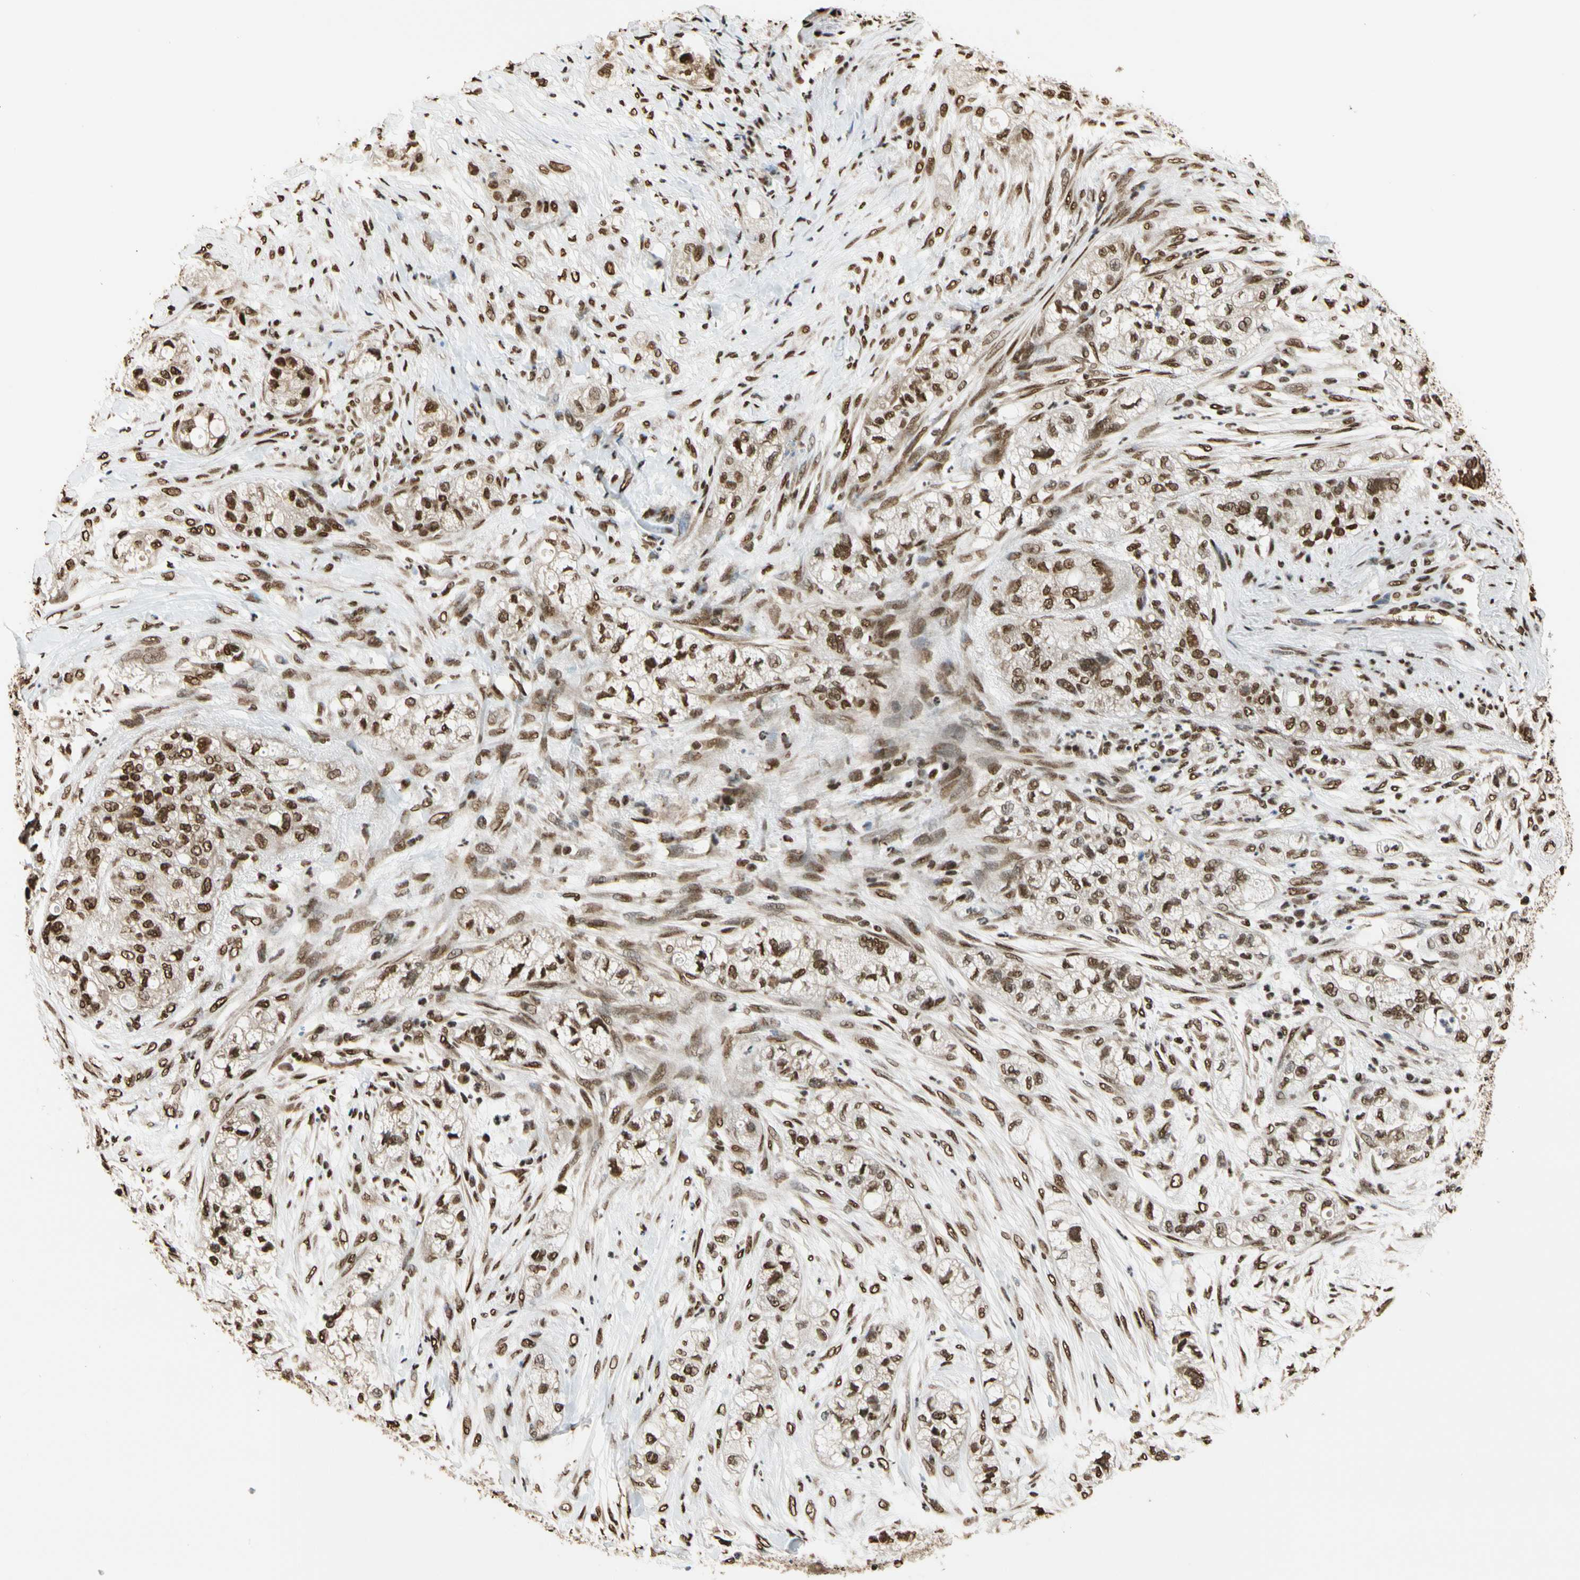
{"staining": {"intensity": "moderate", "quantity": ">75%", "location": "nuclear"}, "tissue": "pancreatic cancer", "cell_type": "Tumor cells", "image_type": "cancer", "snomed": [{"axis": "morphology", "description": "Adenocarcinoma, NOS"}, {"axis": "topography", "description": "Pancreas"}], "caption": "Immunohistochemical staining of human pancreatic adenocarcinoma demonstrates moderate nuclear protein expression in approximately >75% of tumor cells.", "gene": "HNRNPK", "patient": {"sex": "female", "age": 78}}